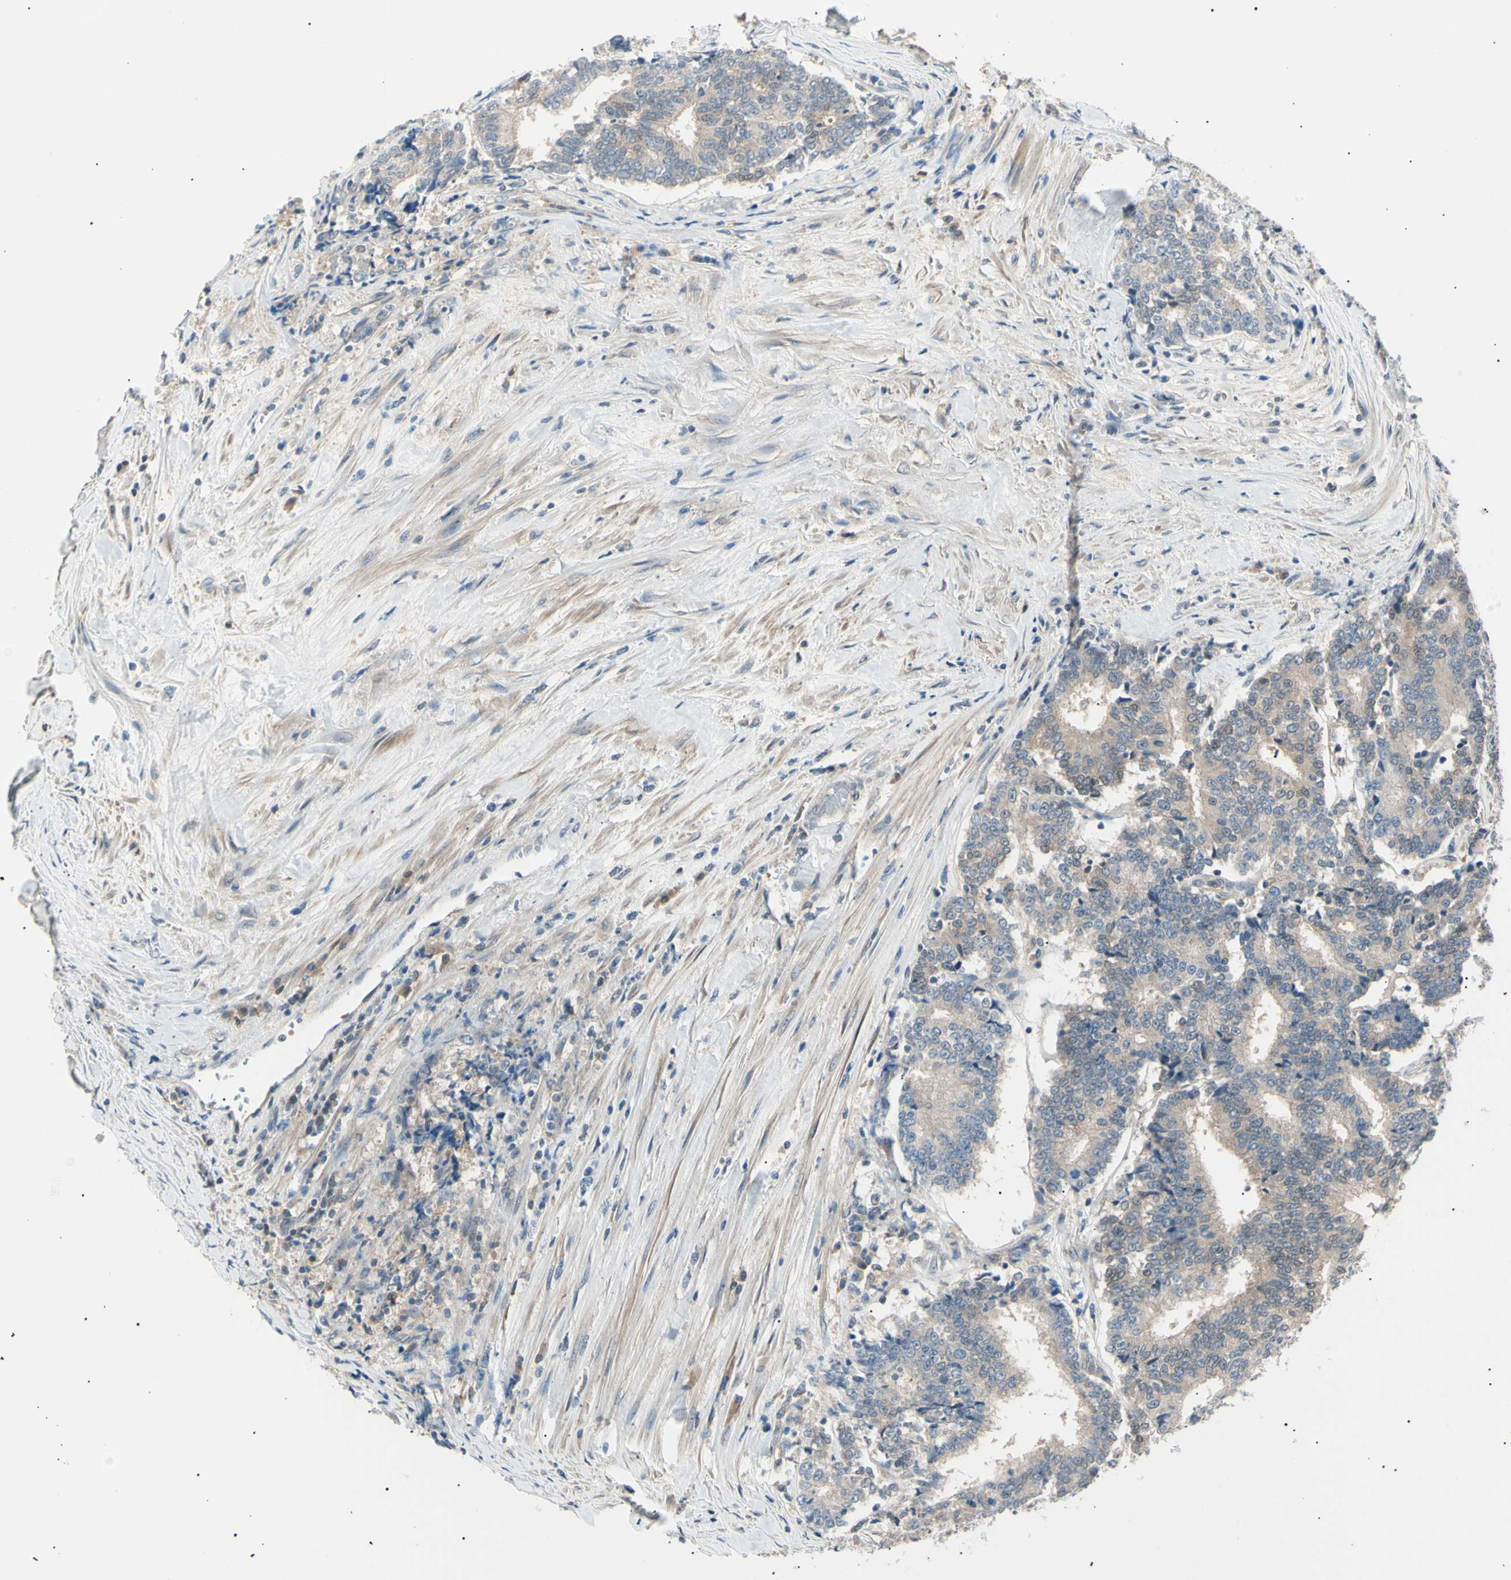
{"staining": {"intensity": "weak", "quantity": ">75%", "location": "cytoplasmic/membranous"}, "tissue": "prostate cancer", "cell_type": "Tumor cells", "image_type": "cancer", "snomed": [{"axis": "morphology", "description": "Normal tissue, NOS"}, {"axis": "morphology", "description": "Adenocarcinoma, High grade"}, {"axis": "topography", "description": "Prostate"}, {"axis": "topography", "description": "Seminal veicle"}], "caption": "Protein analysis of high-grade adenocarcinoma (prostate) tissue shows weak cytoplasmic/membranous expression in about >75% of tumor cells.", "gene": "LHPP", "patient": {"sex": "male", "age": 55}}